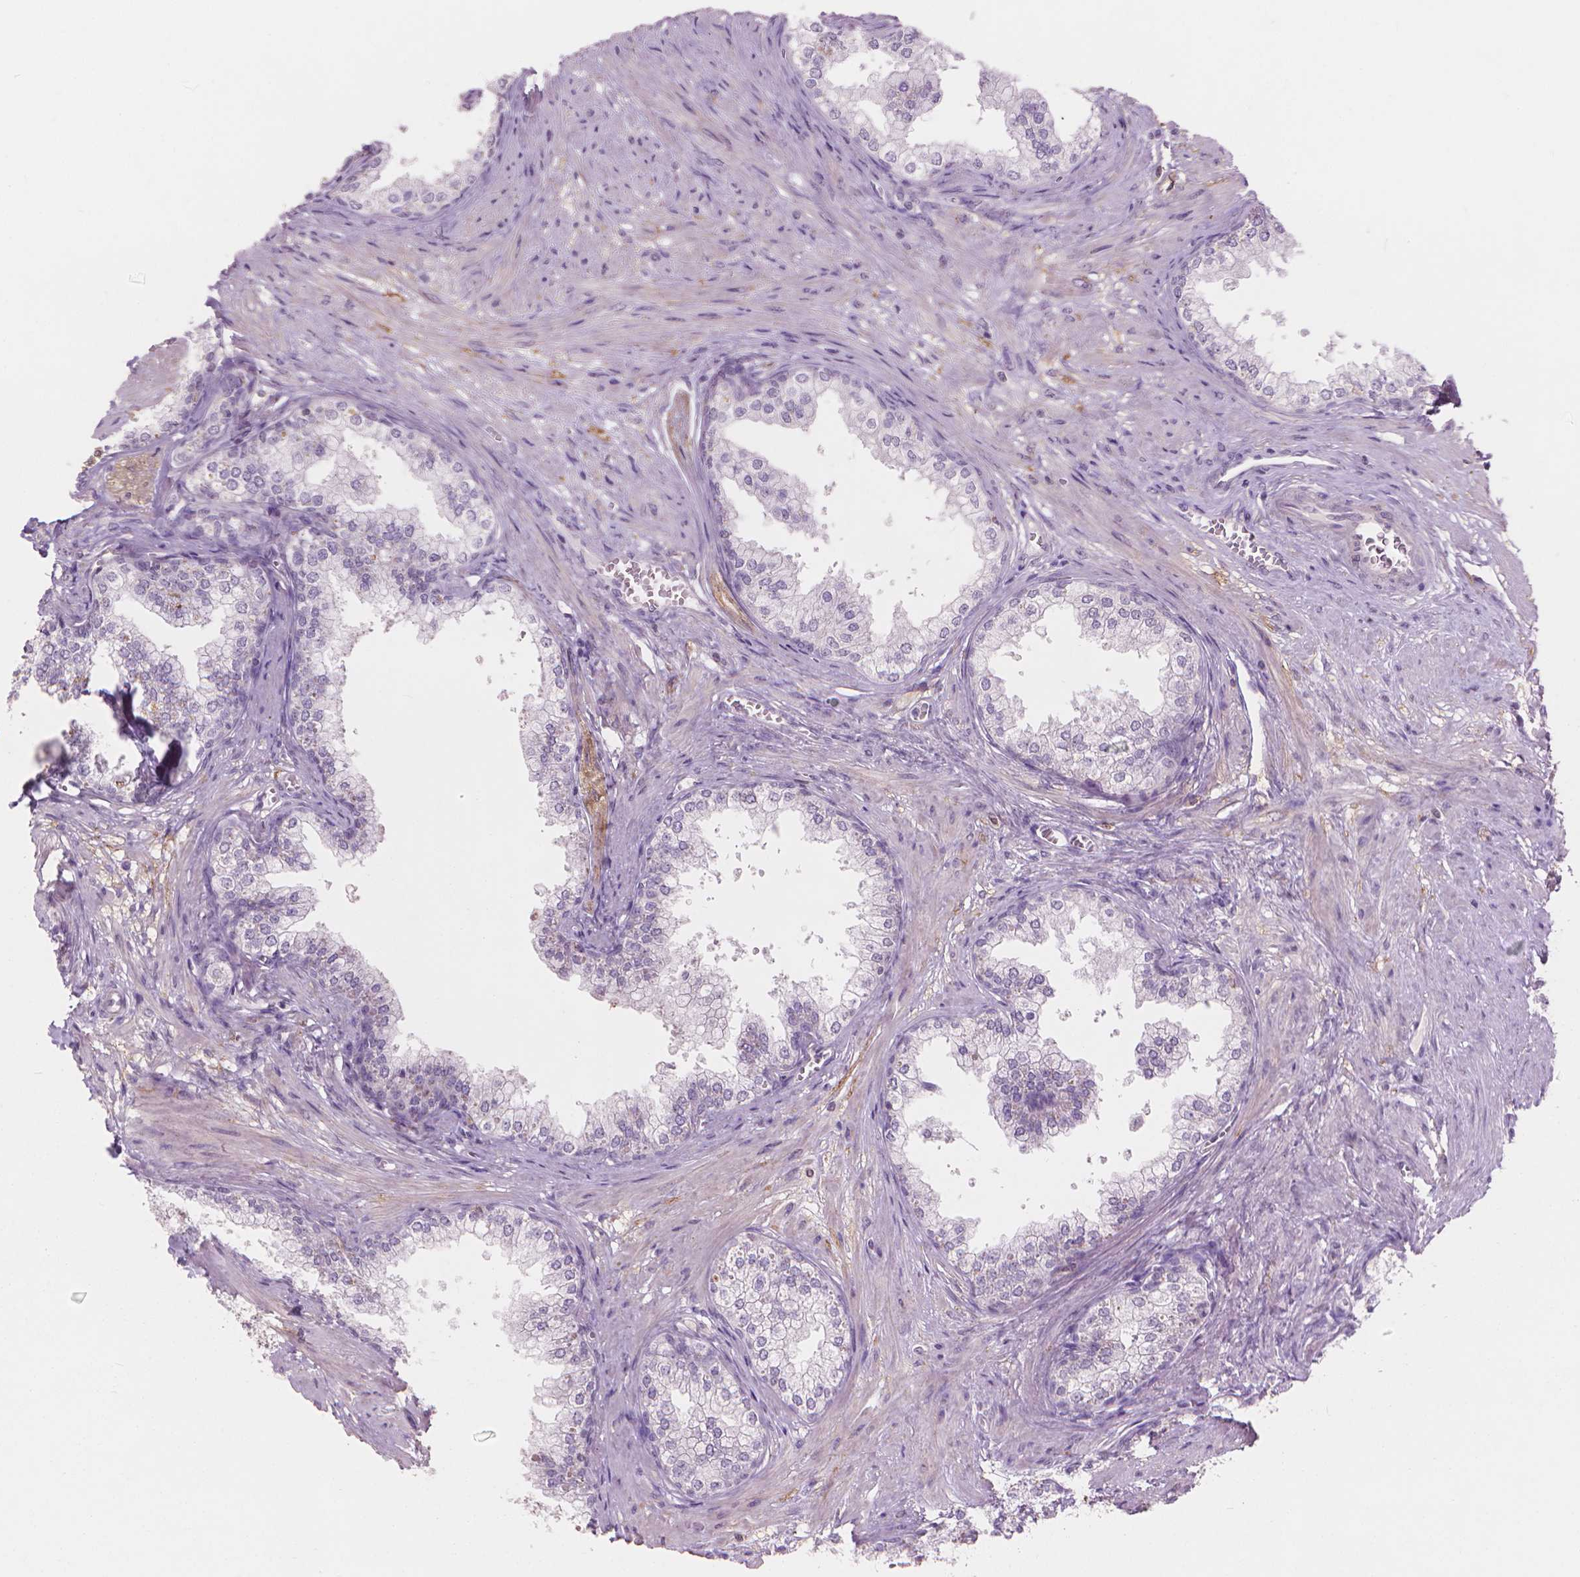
{"staining": {"intensity": "negative", "quantity": "none", "location": "none"}, "tissue": "prostate", "cell_type": "Glandular cells", "image_type": "normal", "snomed": [{"axis": "morphology", "description": "Normal tissue, NOS"}, {"axis": "topography", "description": "Prostate"}], "caption": "Benign prostate was stained to show a protein in brown. There is no significant positivity in glandular cells. (Brightfield microscopy of DAB immunohistochemistry at high magnification).", "gene": "ENO2", "patient": {"sex": "male", "age": 79}}